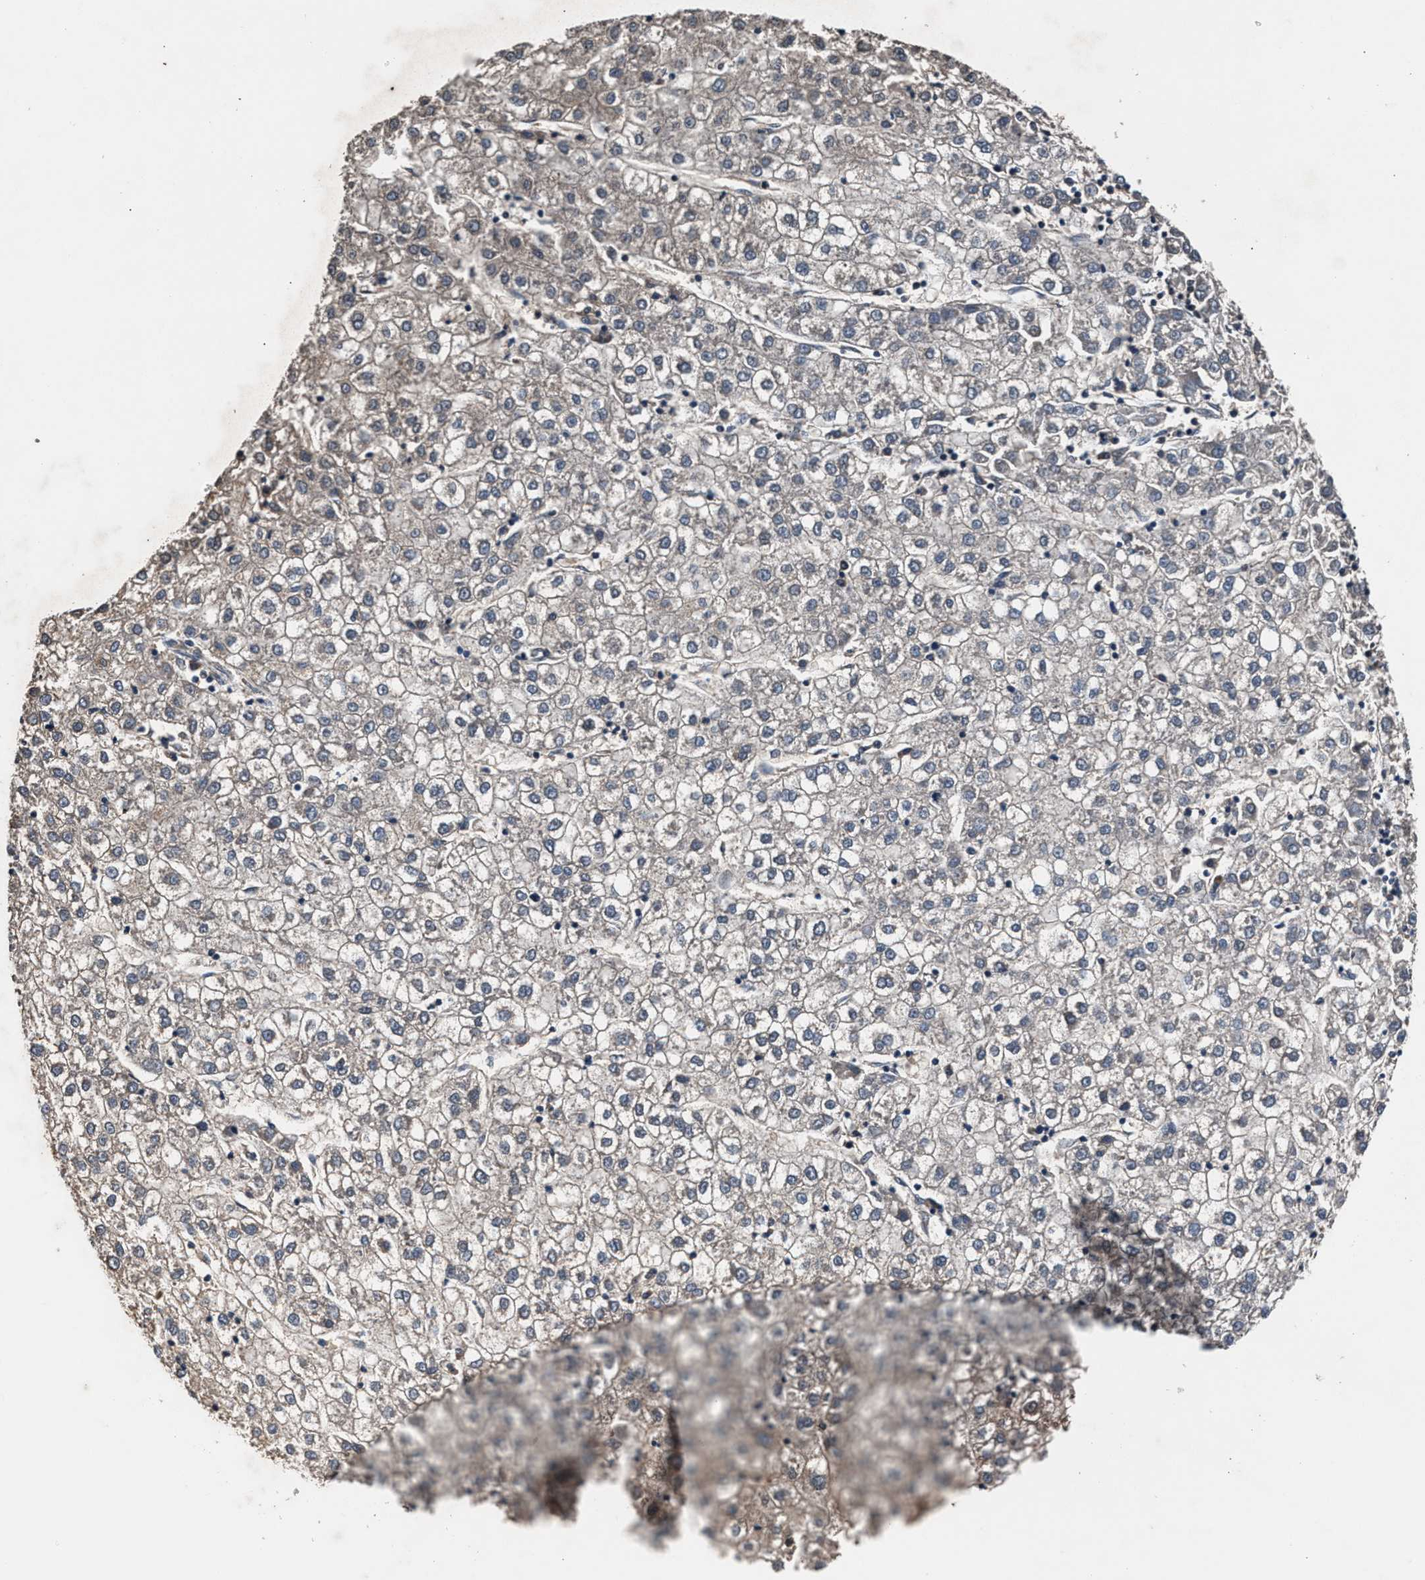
{"staining": {"intensity": "negative", "quantity": "none", "location": "none"}, "tissue": "liver cancer", "cell_type": "Tumor cells", "image_type": "cancer", "snomed": [{"axis": "morphology", "description": "Carcinoma, Hepatocellular, NOS"}, {"axis": "topography", "description": "Liver"}], "caption": "A histopathology image of human liver cancer is negative for staining in tumor cells.", "gene": "IMMT", "patient": {"sex": "male", "age": 72}}